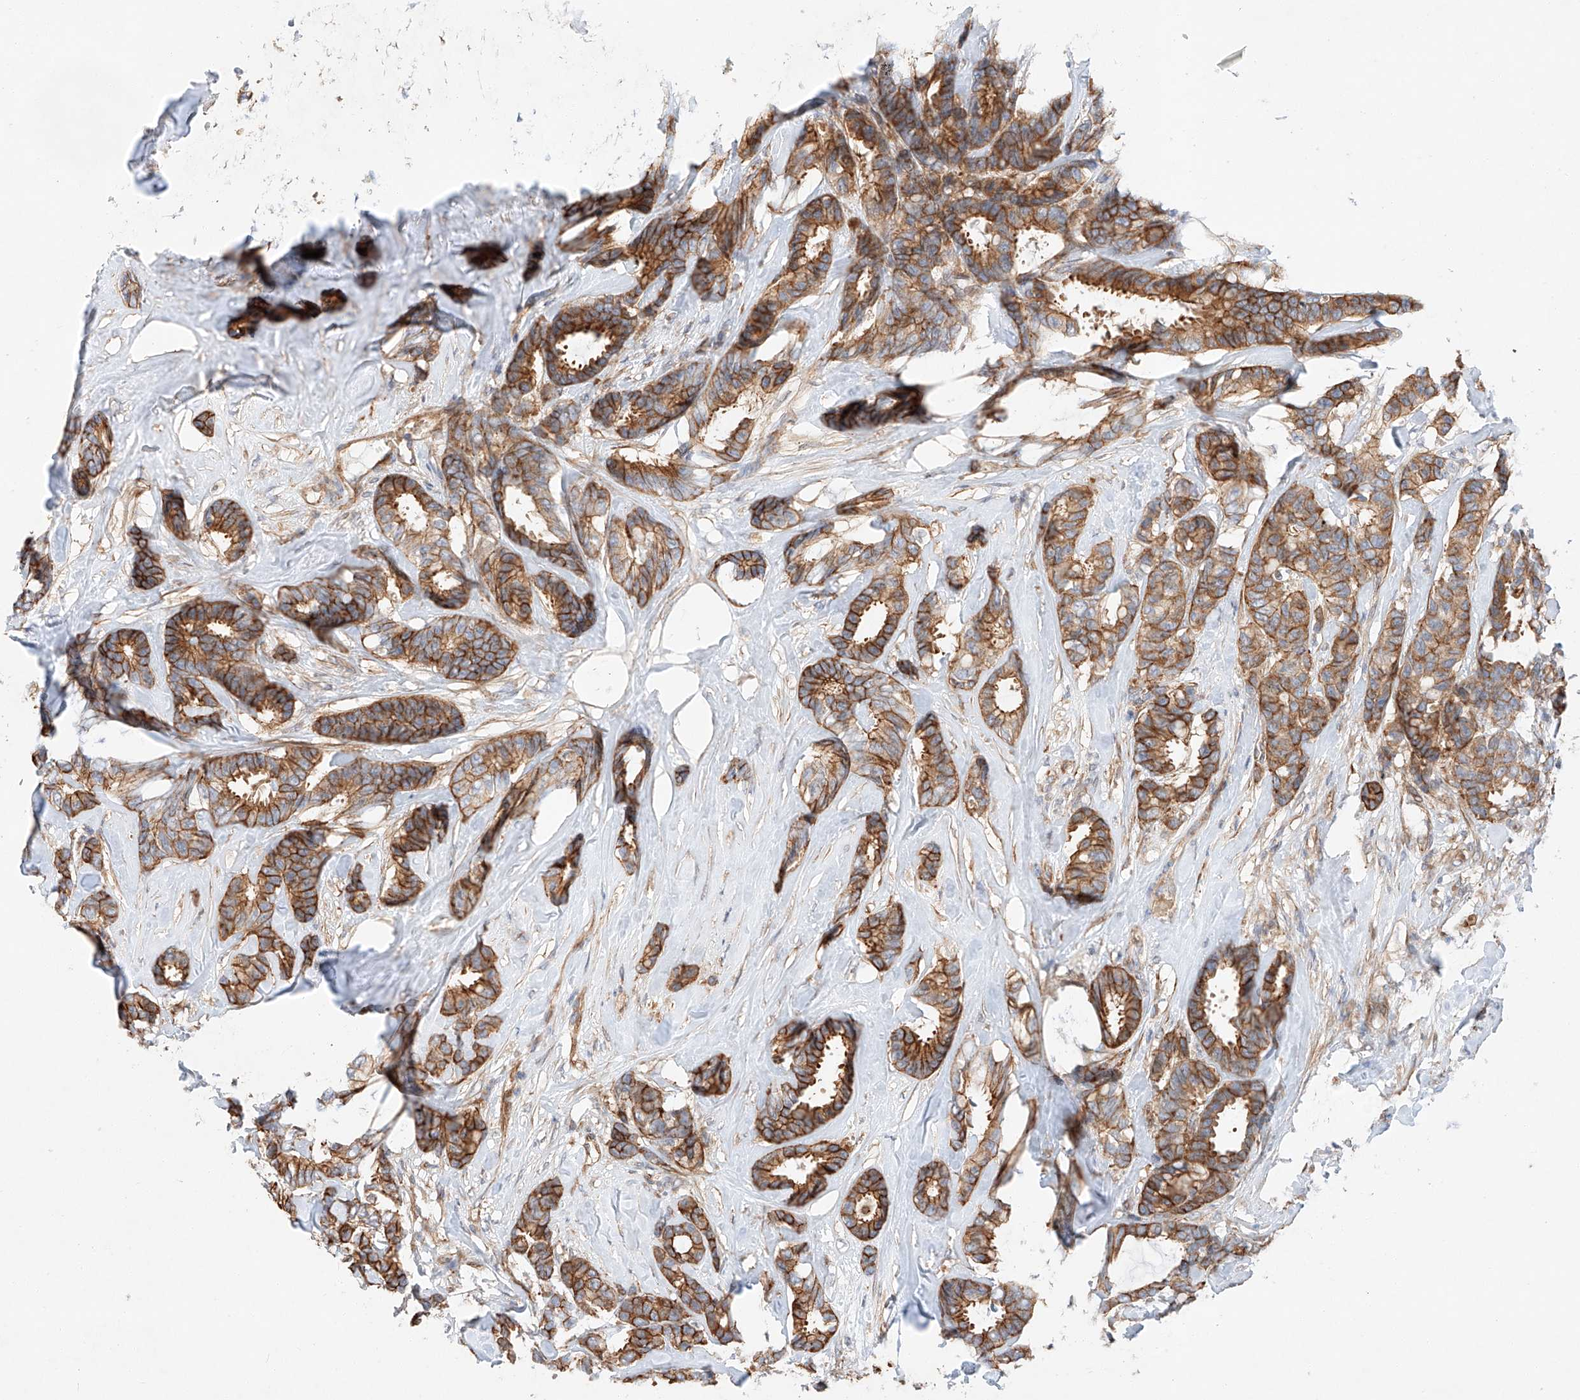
{"staining": {"intensity": "moderate", "quantity": ">75%", "location": "cytoplasmic/membranous"}, "tissue": "breast cancer", "cell_type": "Tumor cells", "image_type": "cancer", "snomed": [{"axis": "morphology", "description": "Duct carcinoma"}, {"axis": "topography", "description": "Breast"}], "caption": "IHC image of neoplastic tissue: human breast infiltrating ductal carcinoma stained using immunohistochemistry demonstrates medium levels of moderate protein expression localized specifically in the cytoplasmic/membranous of tumor cells, appearing as a cytoplasmic/membranous brown color.", "gene": "MINDY4", "patient": {"sex": "female", "age": 87}}